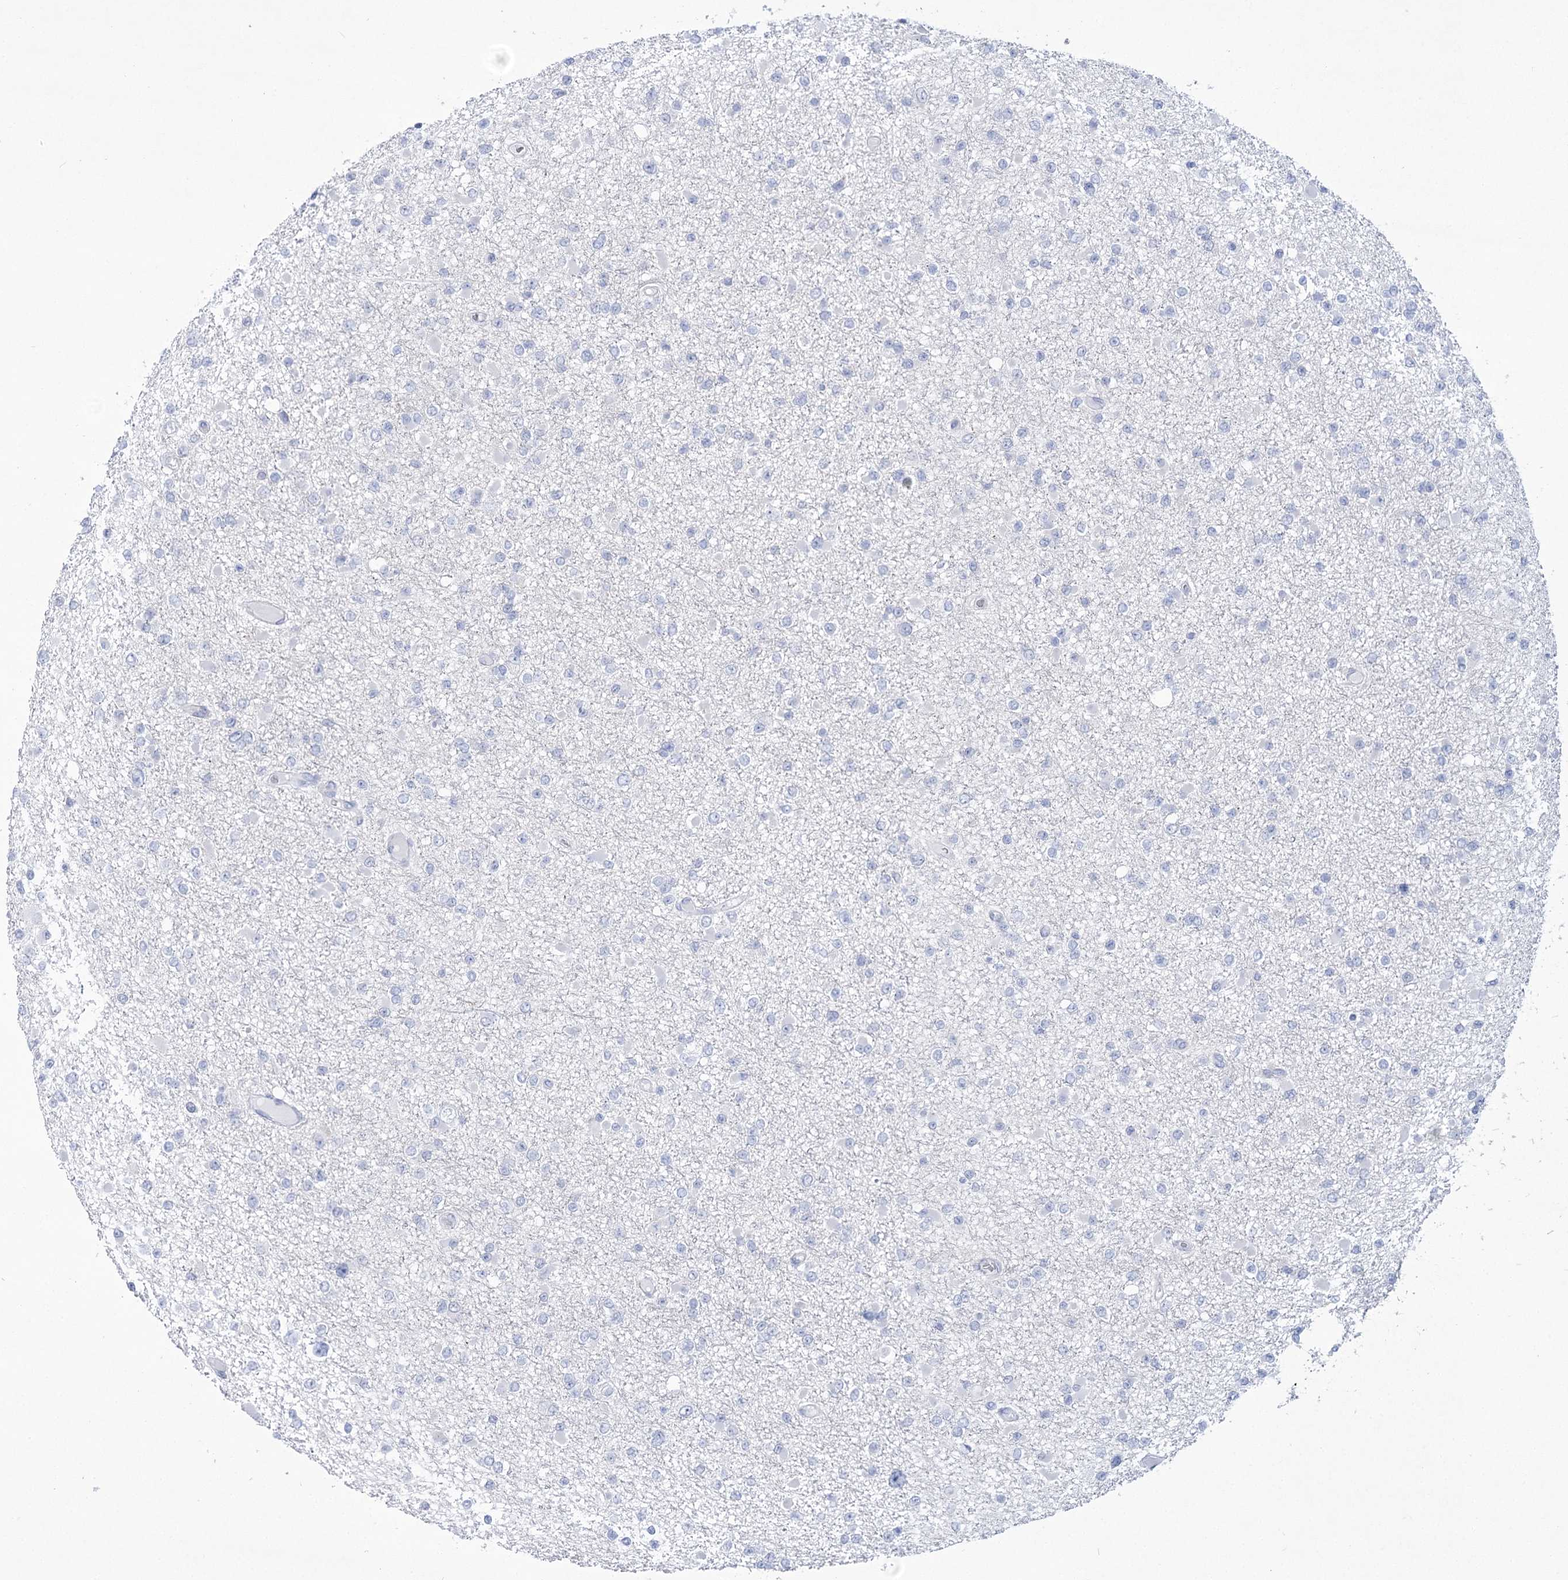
{"staining": {"intensity": "negative", "quantity": "none", "location": "none"}, "tissue": "glioma", "cell_type": "Tumor cells", "image_type": "cancer", "snomed": [{"axis": "morphology", "description": "Glioma, malignant, Low grade"}, {"axis": "topography", "description": "Brain"}], "caption": "Tumor cells show no significant protein positivity in malignant glioma (low-grade). (IHC, brightfield microscopy, high magnification).", "gene": "HORMAD1", "patient": {"sex": "female", "age": 22}}